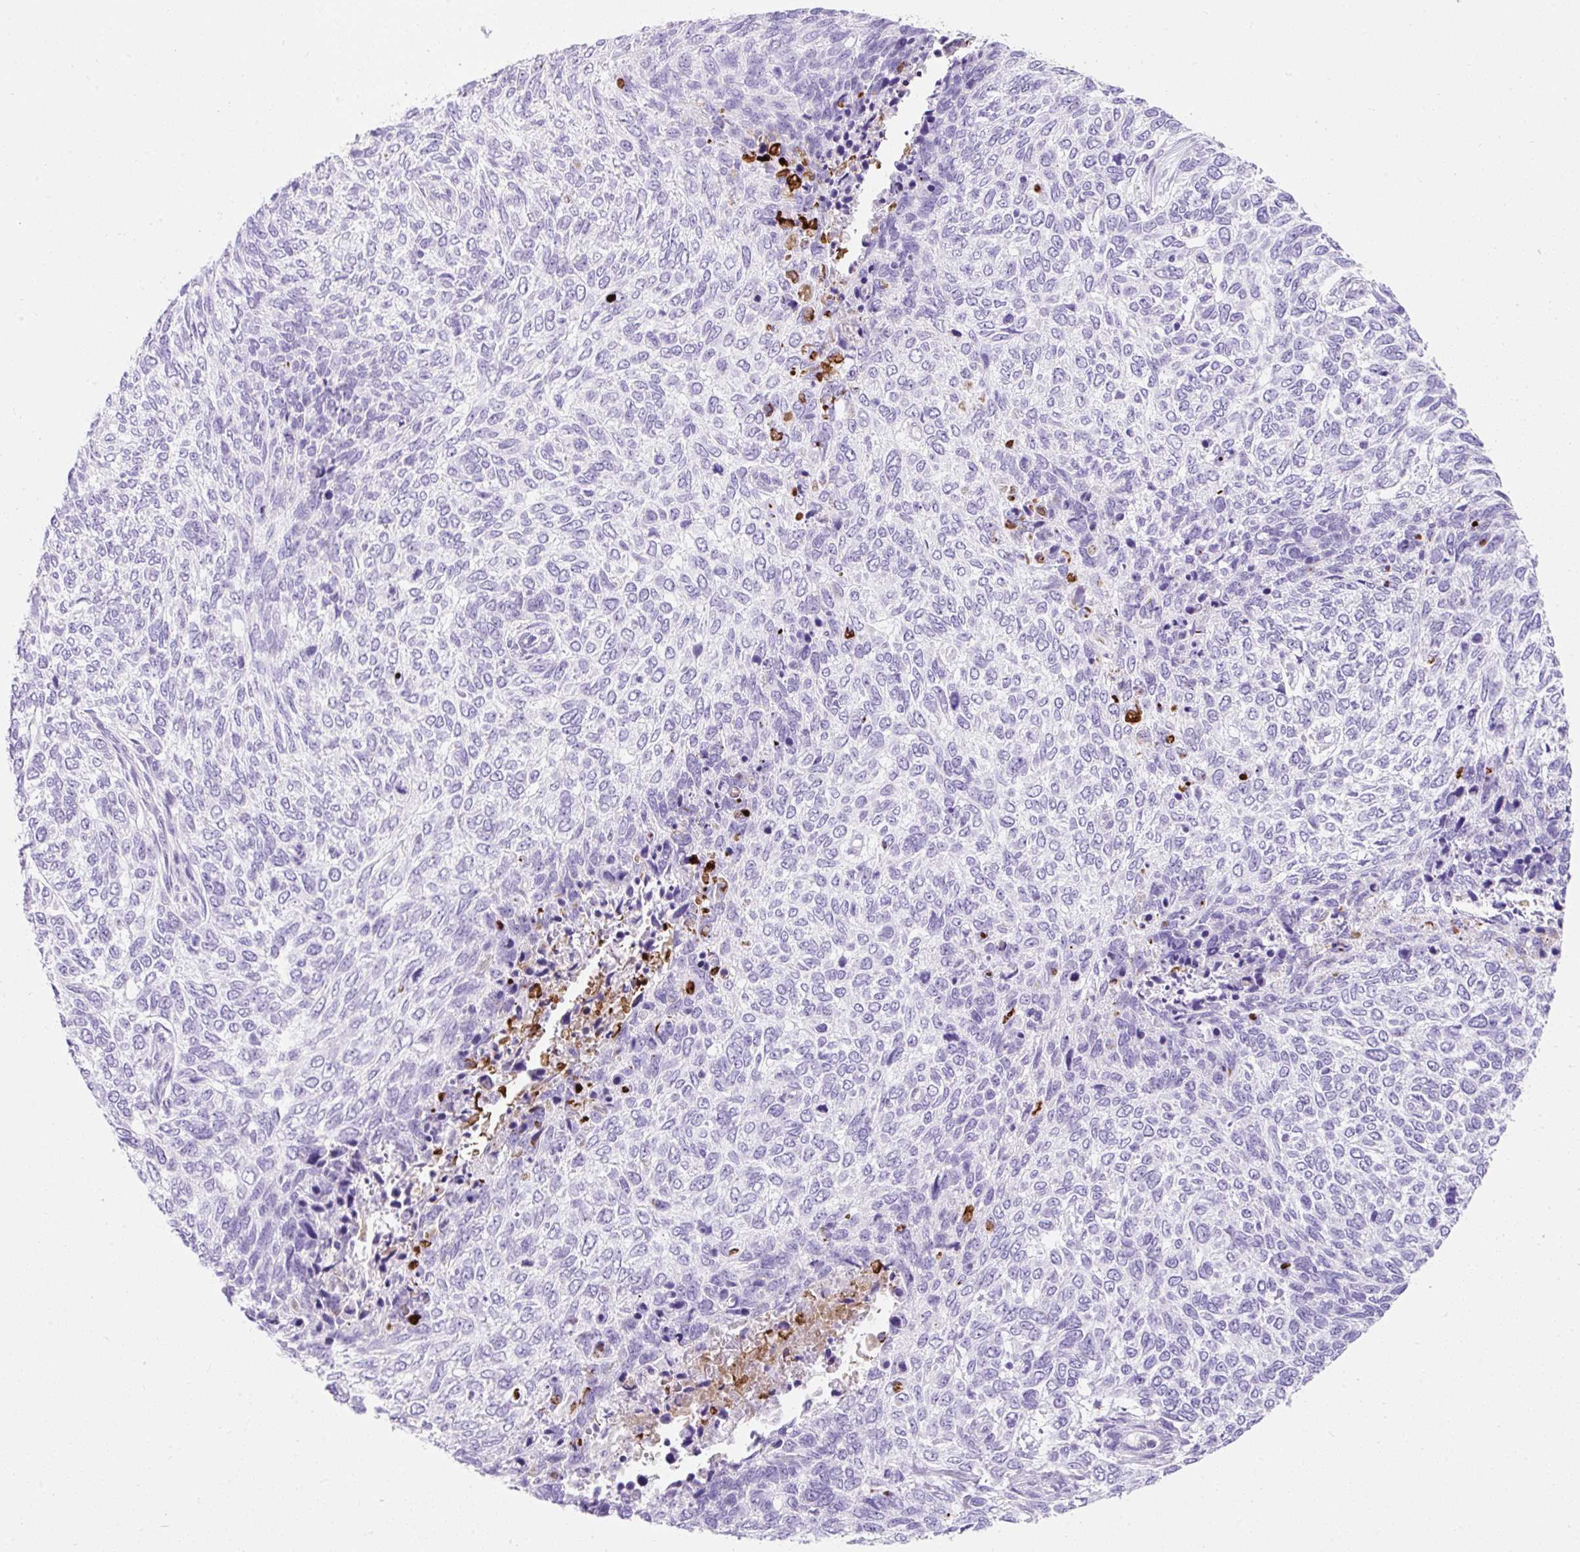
{"staining": {"intensity": "negative", "quantity": "none", "location": "none"}, "tissue": "skin cancer", "cell_type": "Tumor cells", "image_type": "cancer", "snomed": [{"axis": "morphology", "description": "Basal cell carcinoma"}, {"axis": "topography", "description": "Skin"}], "caption": "Protein analysis of skin cancer (basal cell carcinoma) displays no significant expression in tumor cells.", "gene": "APOC4-APOC2", "patient": {"sex": "female", "age": 65}}